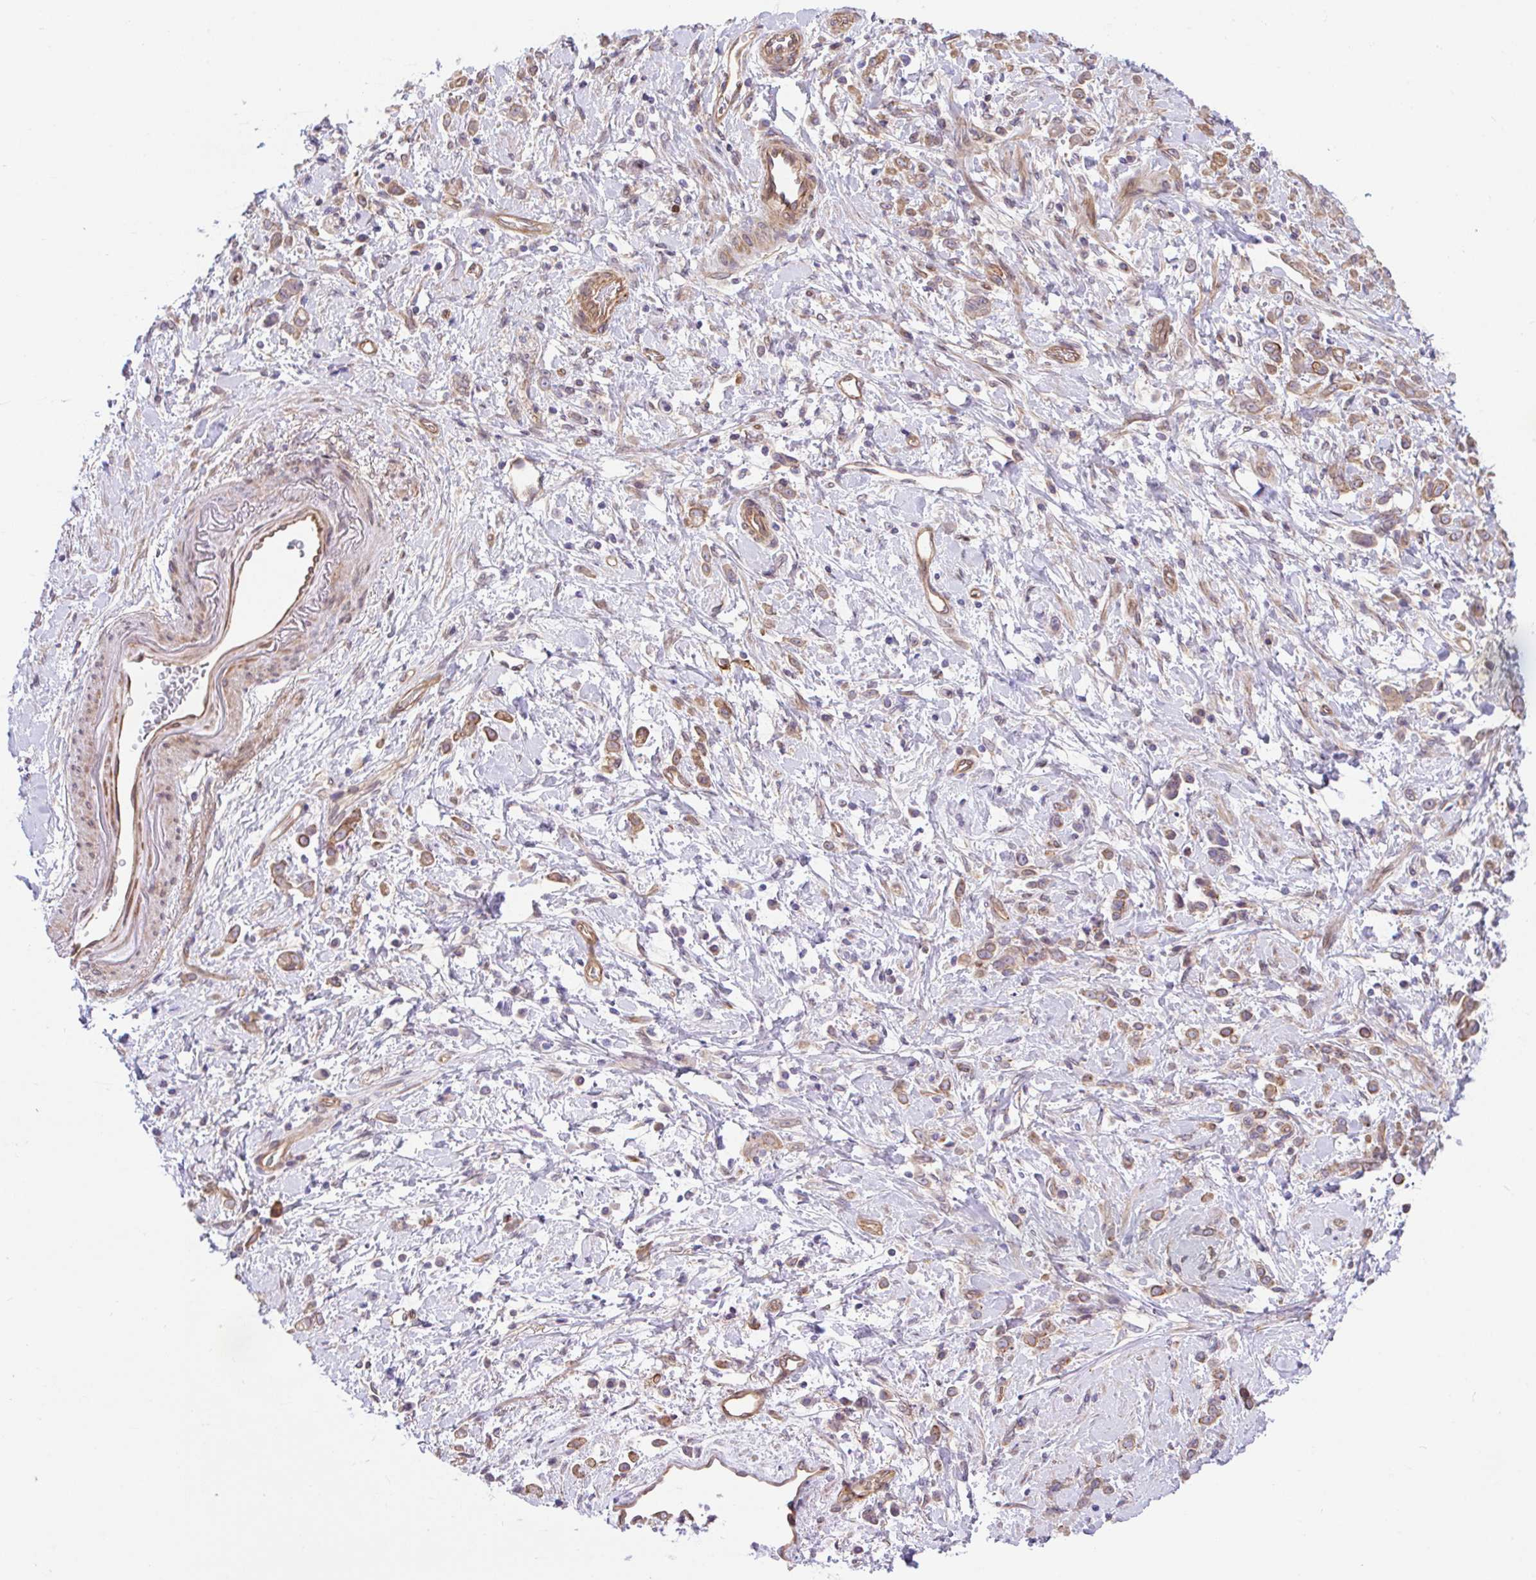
{"staining": {"intensity": "weak", "quantity": ">75%", "location": "cytoplasmic/membranous"}, "tissue": "stomach cancer", "cell_type": "Tumor cells", "image_type": "cancer", "snomed": [{"axis": "morphology", "description": "Adenocarcinoma, NOS"}, {"axis": "topography", "description": "Stomach"}], "caption": "Immunohistochemical staining of stomach adenocarcinoma displays low levels of weak cytoplasmic/membranous staining in approximately >75% of tumor cells.", "gene": "ZBED3", "patient": {"sex": "female", "age": 60}}